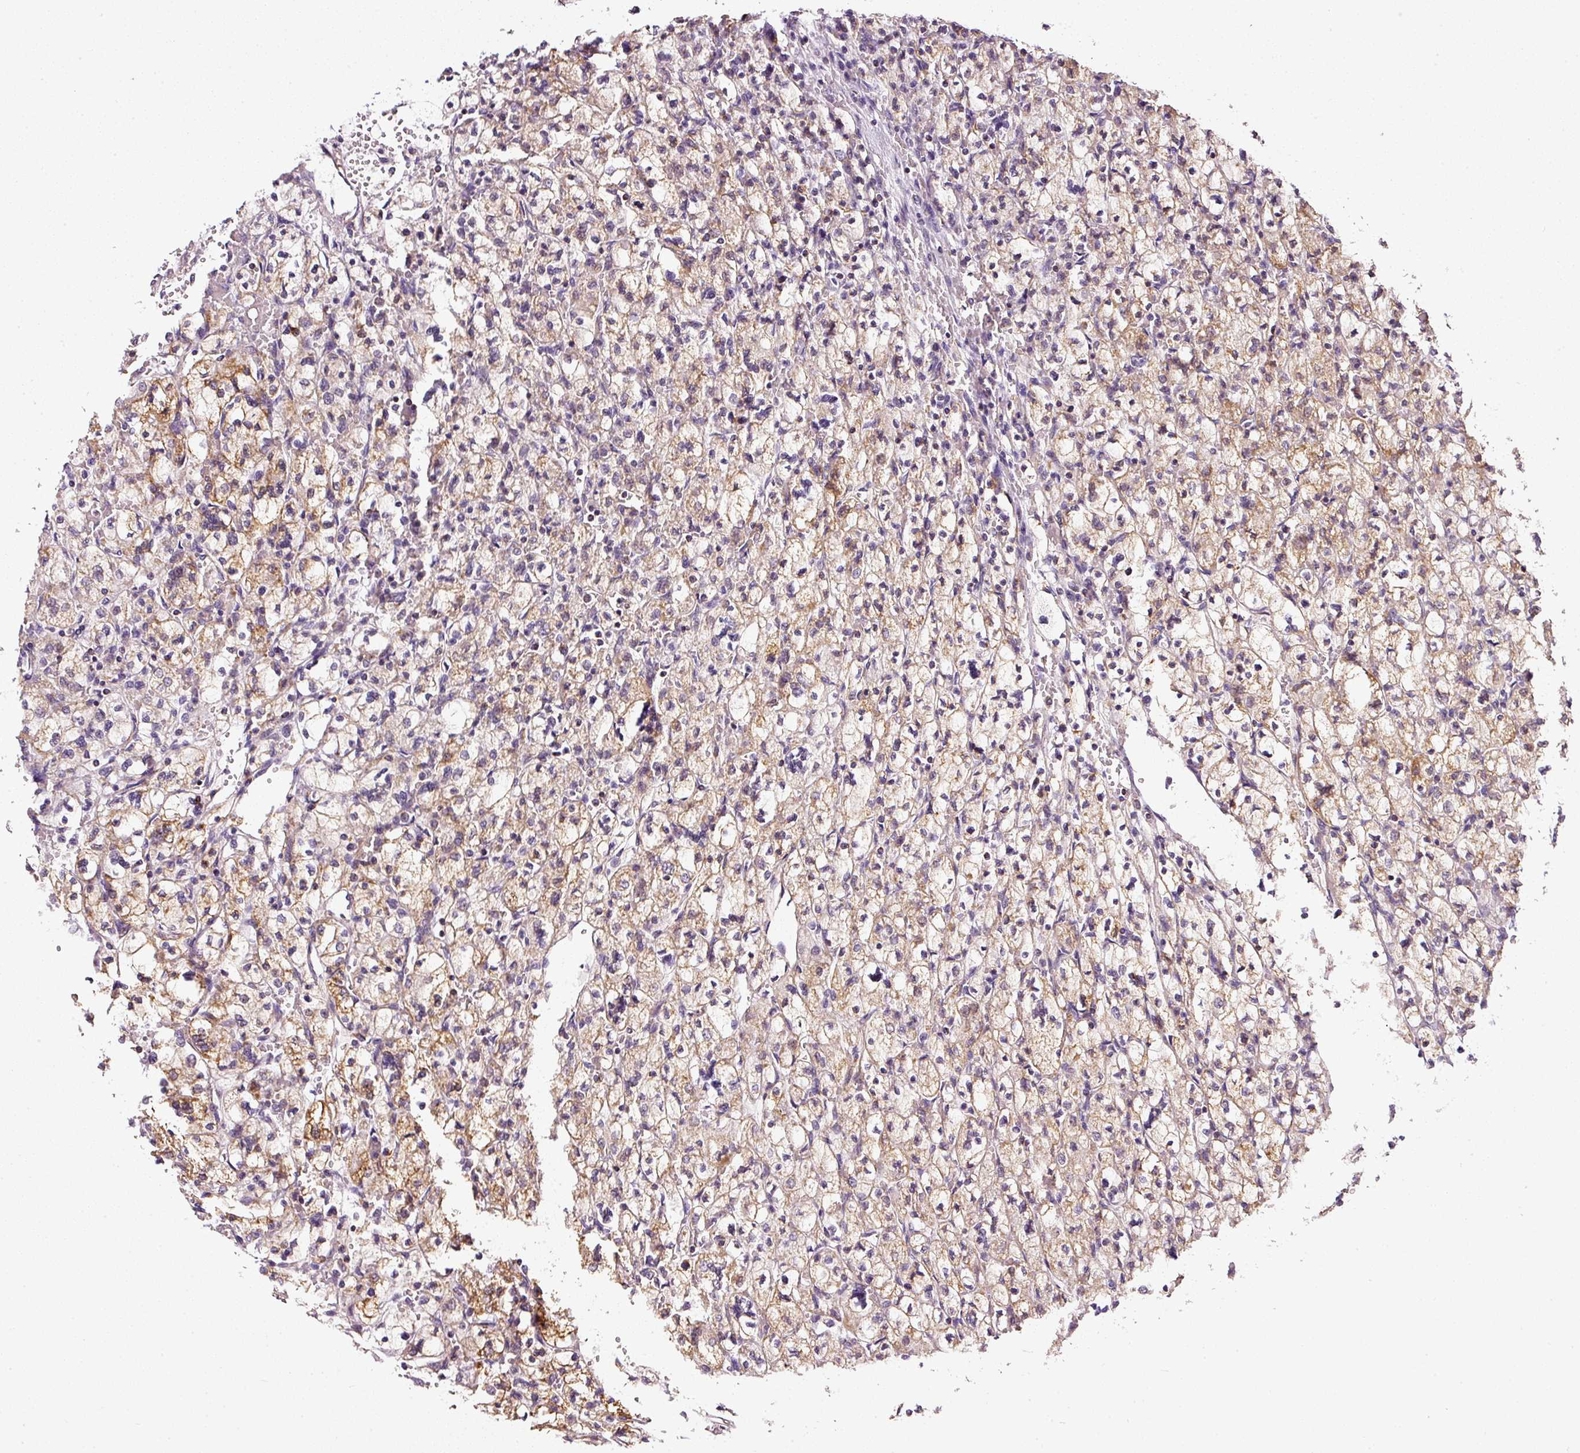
{"staining": {"intensity": "weak", "quantity": "25%-75%", "location": "cytoplasmic/membranous"}, "tissue": "renal cancer", "cell_type": "Tumor cells", "image_type": "cancer", "snomed": [{"axis": "morphology", "description": "Adenocarcinoma, NOS"}, {"axis": "topography", "description": "Kidney"}], "caption": "There is low levels of weak cytoplasmic/membranous staining in tumor cells of renal cancer, as demonstrated by immunohistochemical staining (brown color).", "gene": "SDHA", "patient": {"sex": "female", "age": 83}}